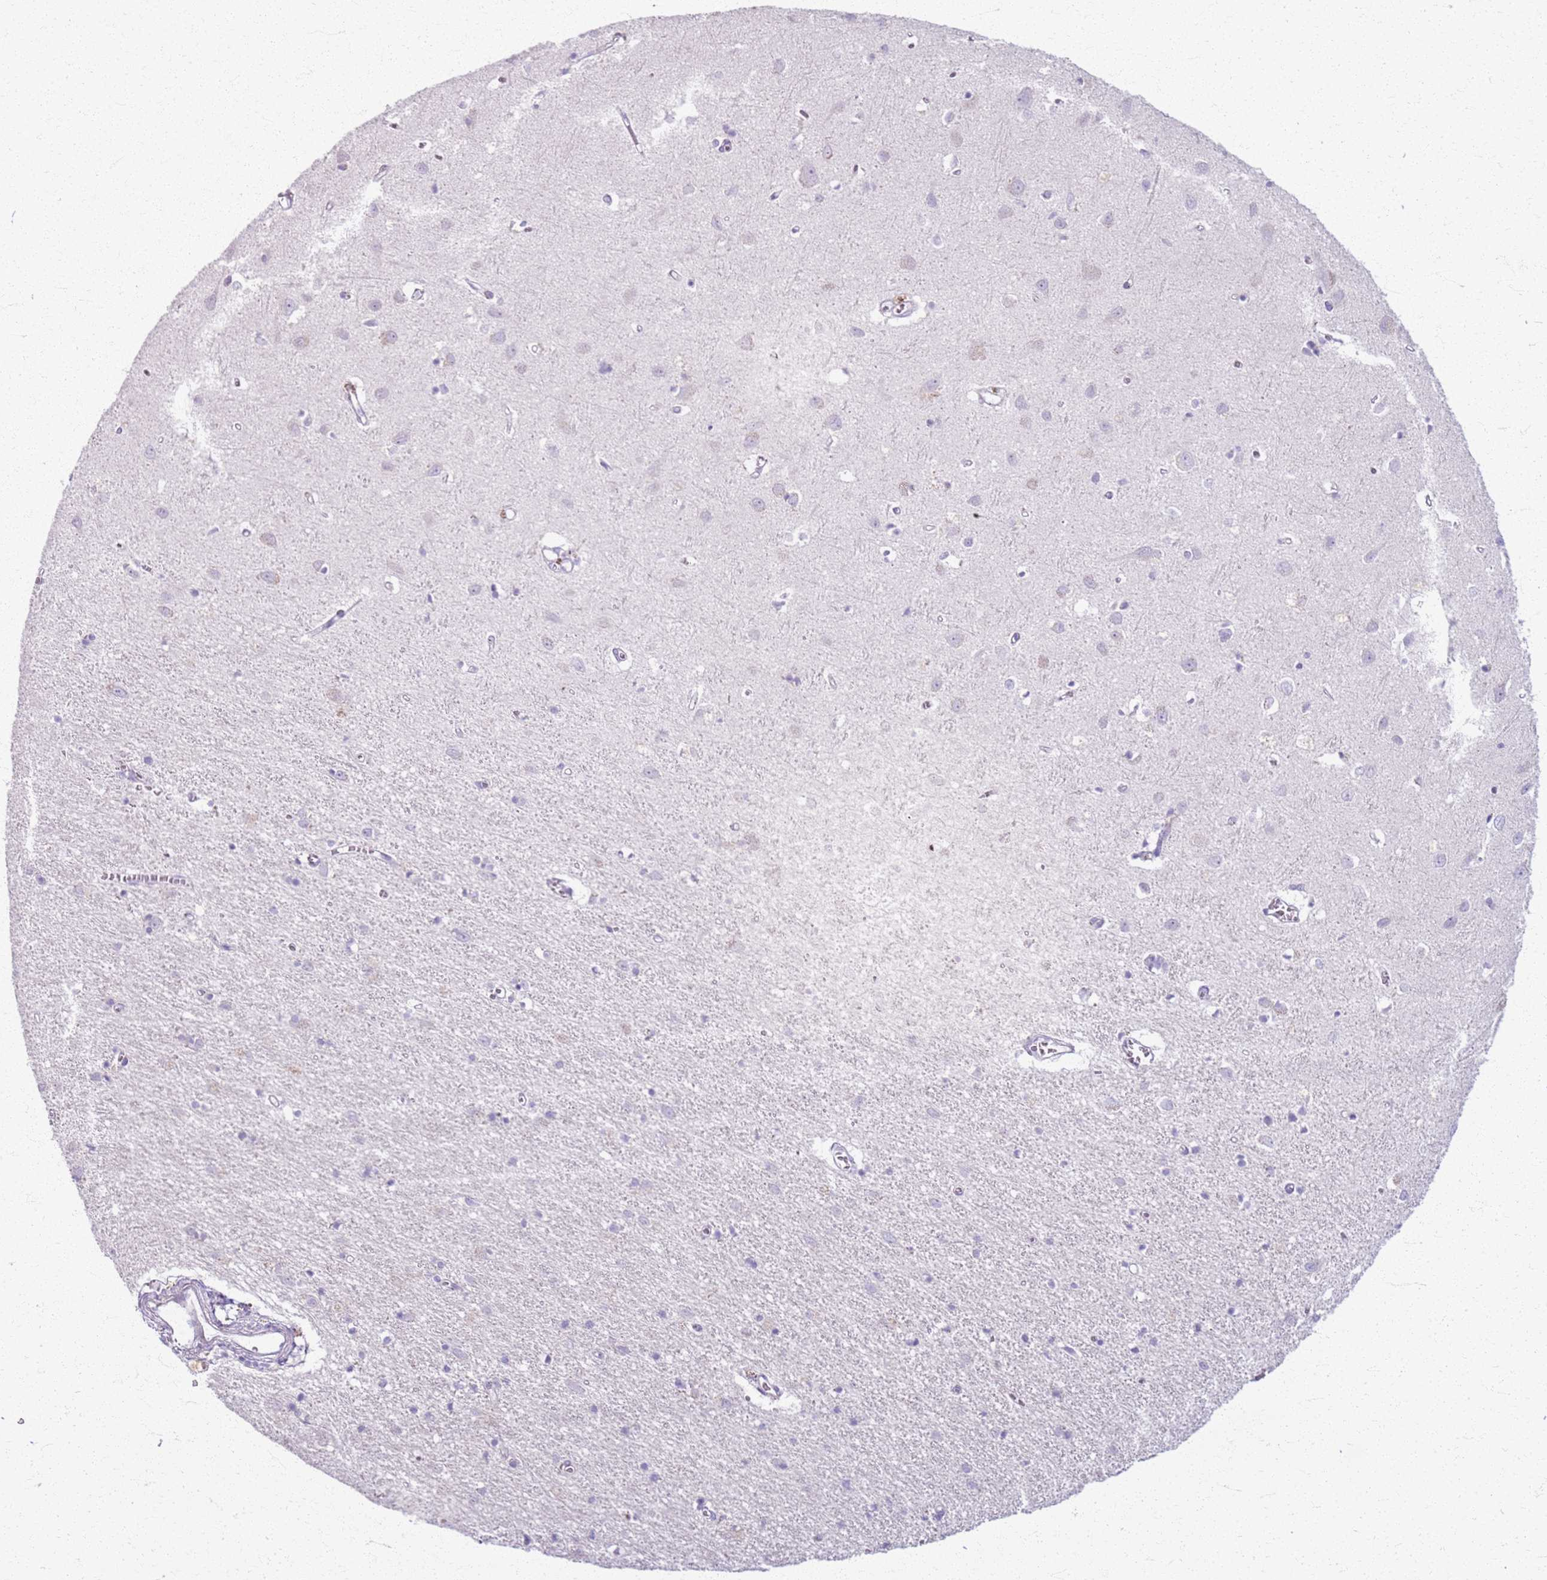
{"staining": {"intensity": "negative", "quantity": "none", "location": "none"}, "tissue": "cerebral cortex", "cell_type": "Endothelial cells", "image_type": "normal", "snomed": [{"axis": "morphology", "description": "Normal tissue, NOS"}, {"axis": "topography", "description": "Cerebral cortex"}], "caption": "Immunohistochemistry of normal cerebral cortex shows no staining in endothelial cells. (Stains: DAB (3,3'-diaminobenzidine) IHC with hematoxylin counter stain, Microscopy: brightfield microscopy at high magnification).", "gene": "CSRP3", "patient": {"sex": "female", "age": 64}}